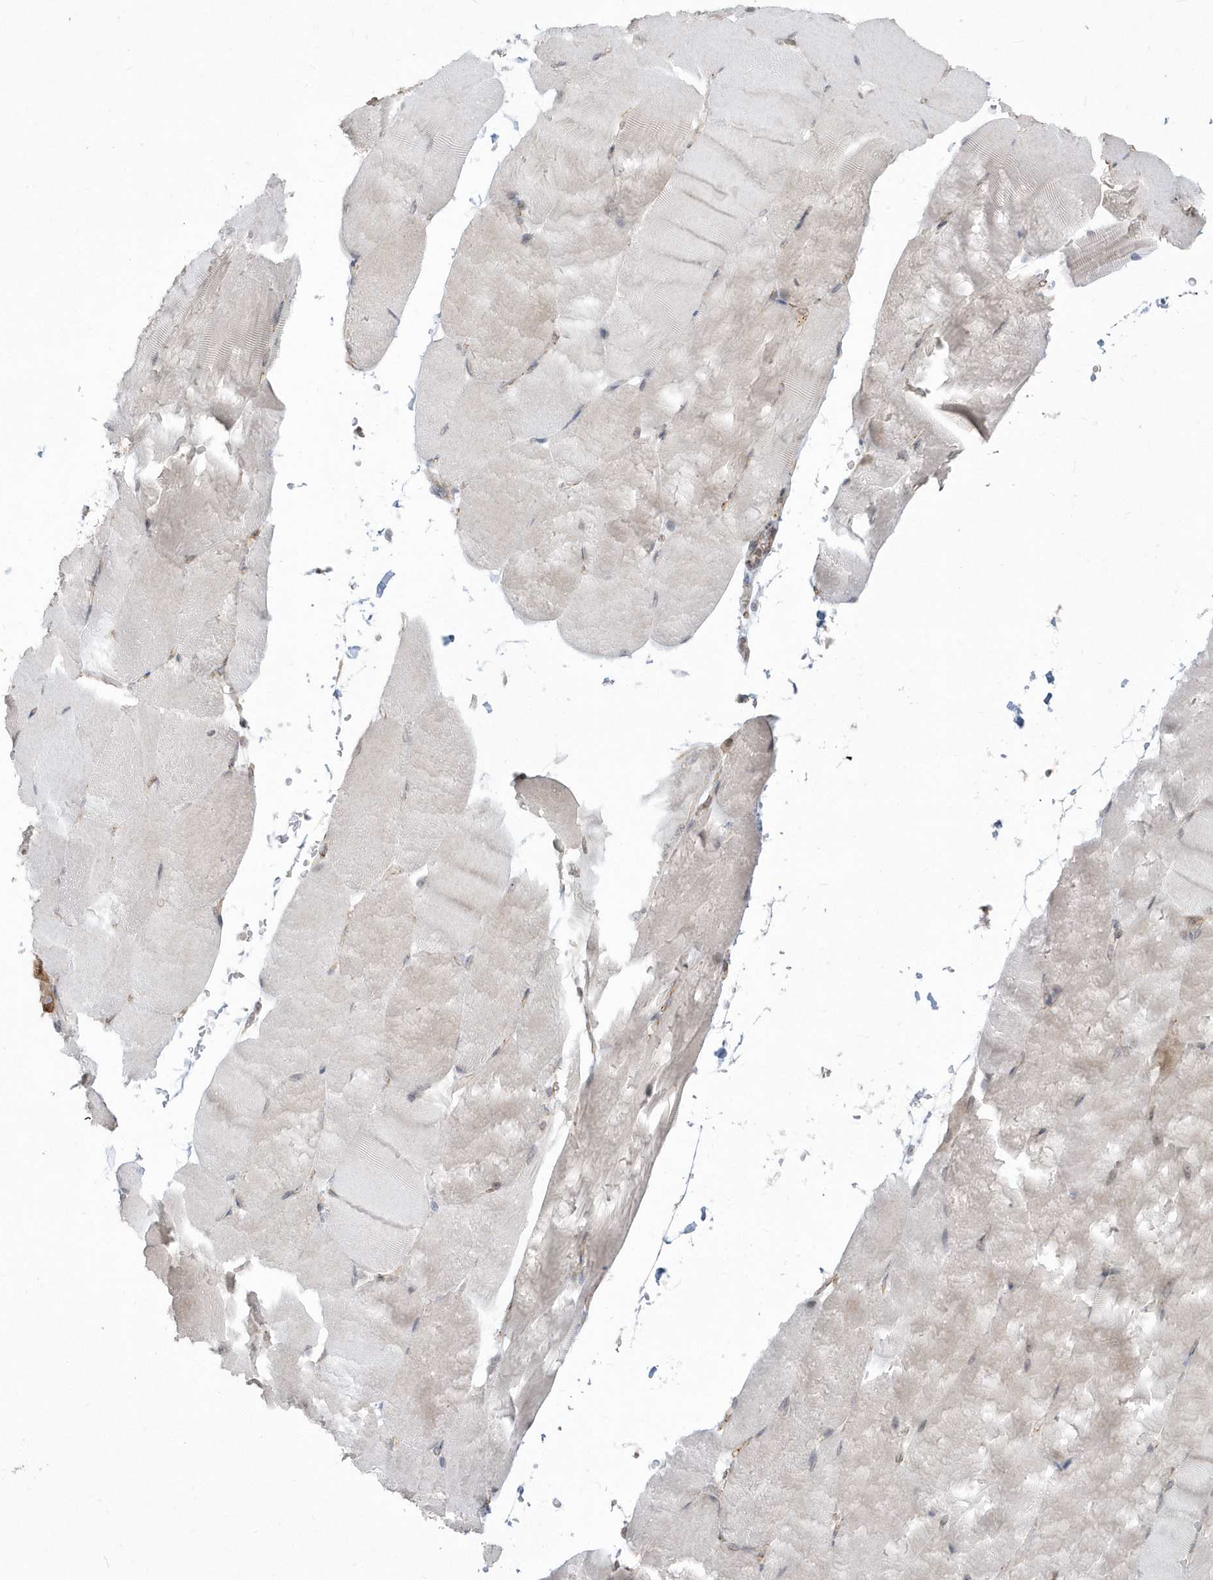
{"staining": {"intensity": "weak", "quantity": "<25%", "location": "cytoplasmic/membranous"}, "tissue": "skeletal muscle", "cell_type": "Myocytes", "image_type": "normal", "snomed": [{"axis": "morphology", "description": "Normal tissue, NOS"}, {"axis": "topography", "description": "Skeletal muscle"}, {"axis": "topography", "description": "Parathyroid gland"}], "caption": "IHC micrograph of normal skeletal muscle stained for a protein (brown), which reveals no expression in myocytes.", "gene": "DHX57", "patient": {"sex": "female", "age": 37}}